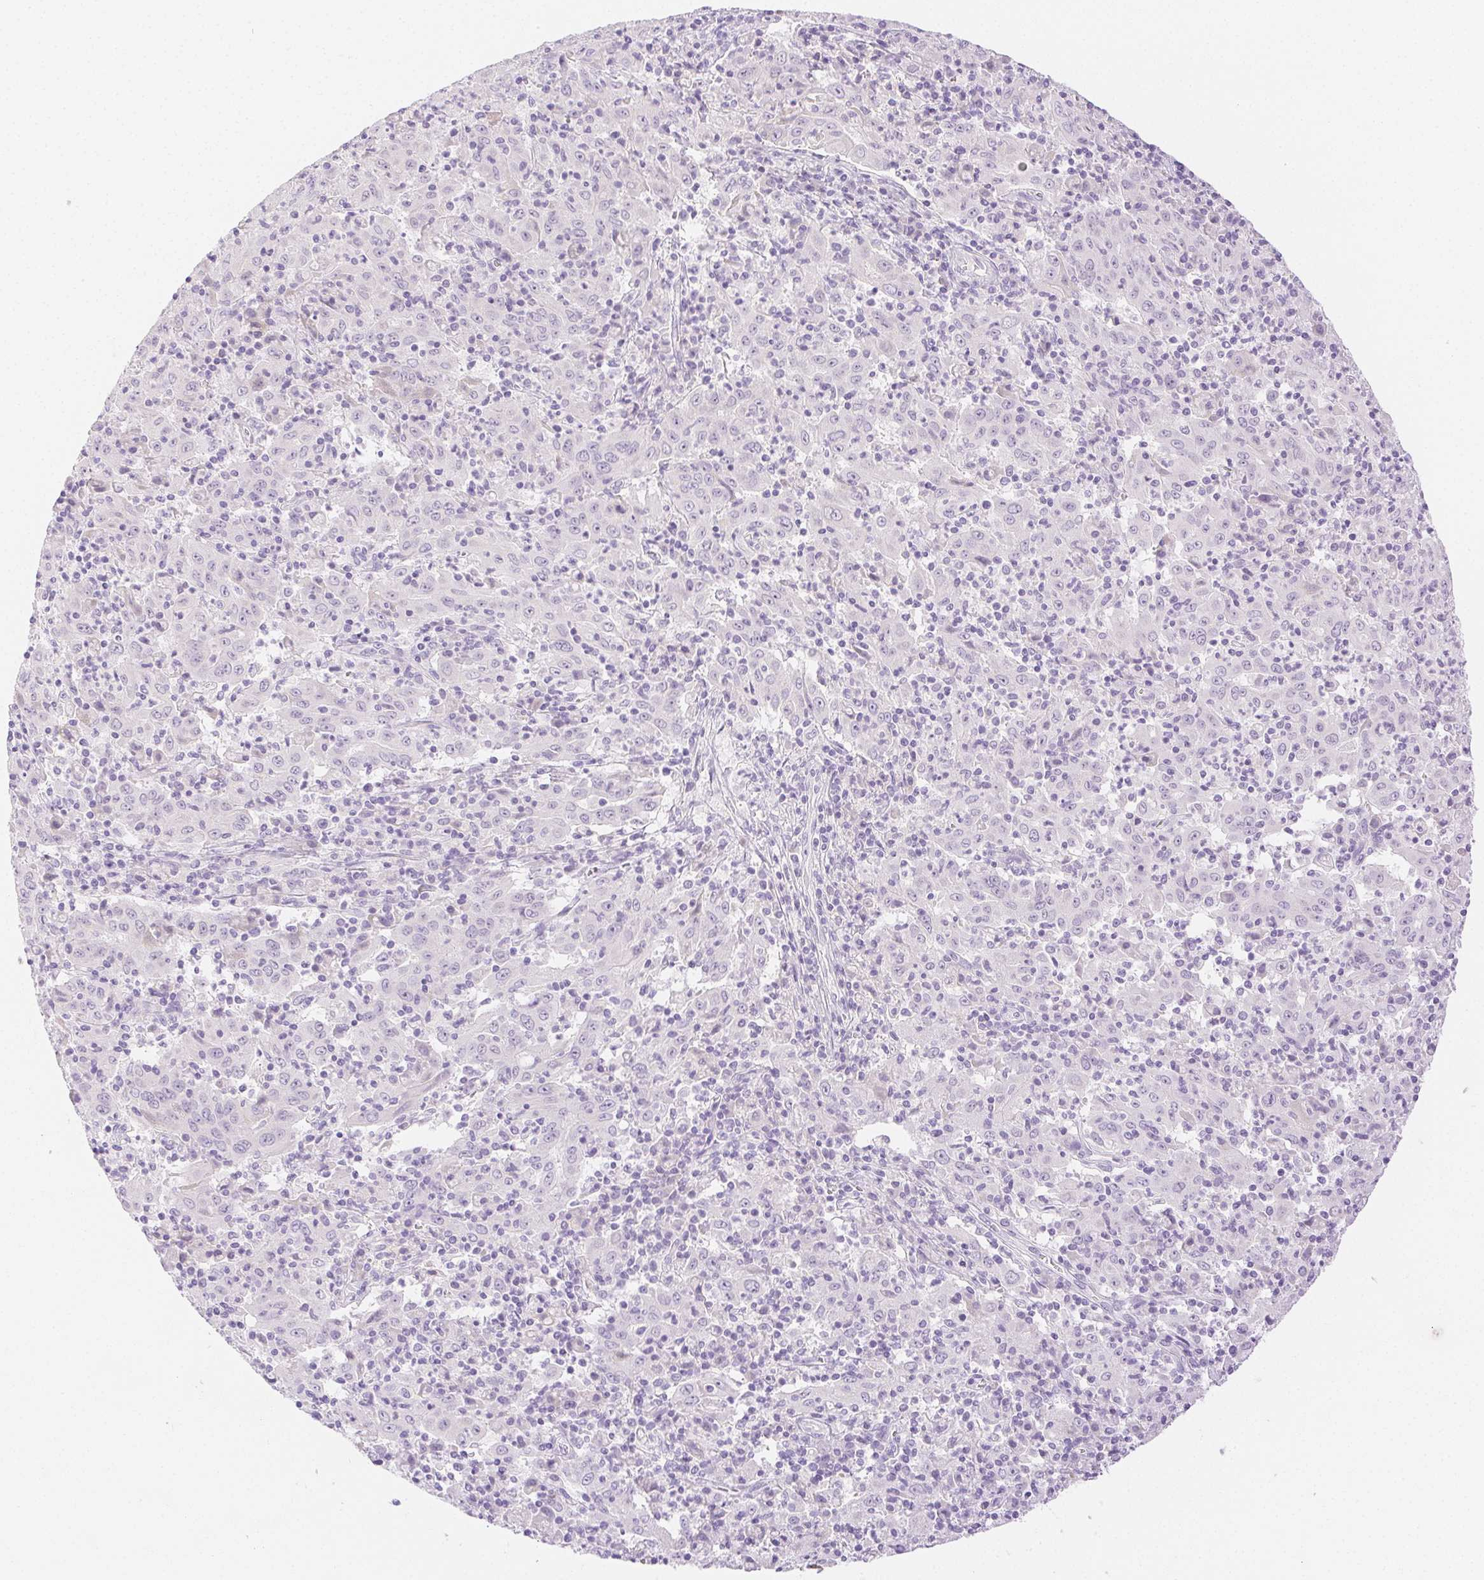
{"staining": {"intensity": "negative", "quantity": "none", "location": "none"}, "tissue": "pancreatic cancer", "cell_type": "Tumor cells", "image_type": "cancer", "snomed": [{"axis": "morphology", "description": "Adenocarcinoma, NOS"}, {"axis": "topography", "description": "Pancreas"}], "caption": "Immunohistochemistry histopathology image of neoplastic tissue: pancreatic cancer stained with DAB reveals no significant protein expression in tumor cells.", "gene": "SPACA4", "patient": {"sex": "male", "age": 63}}